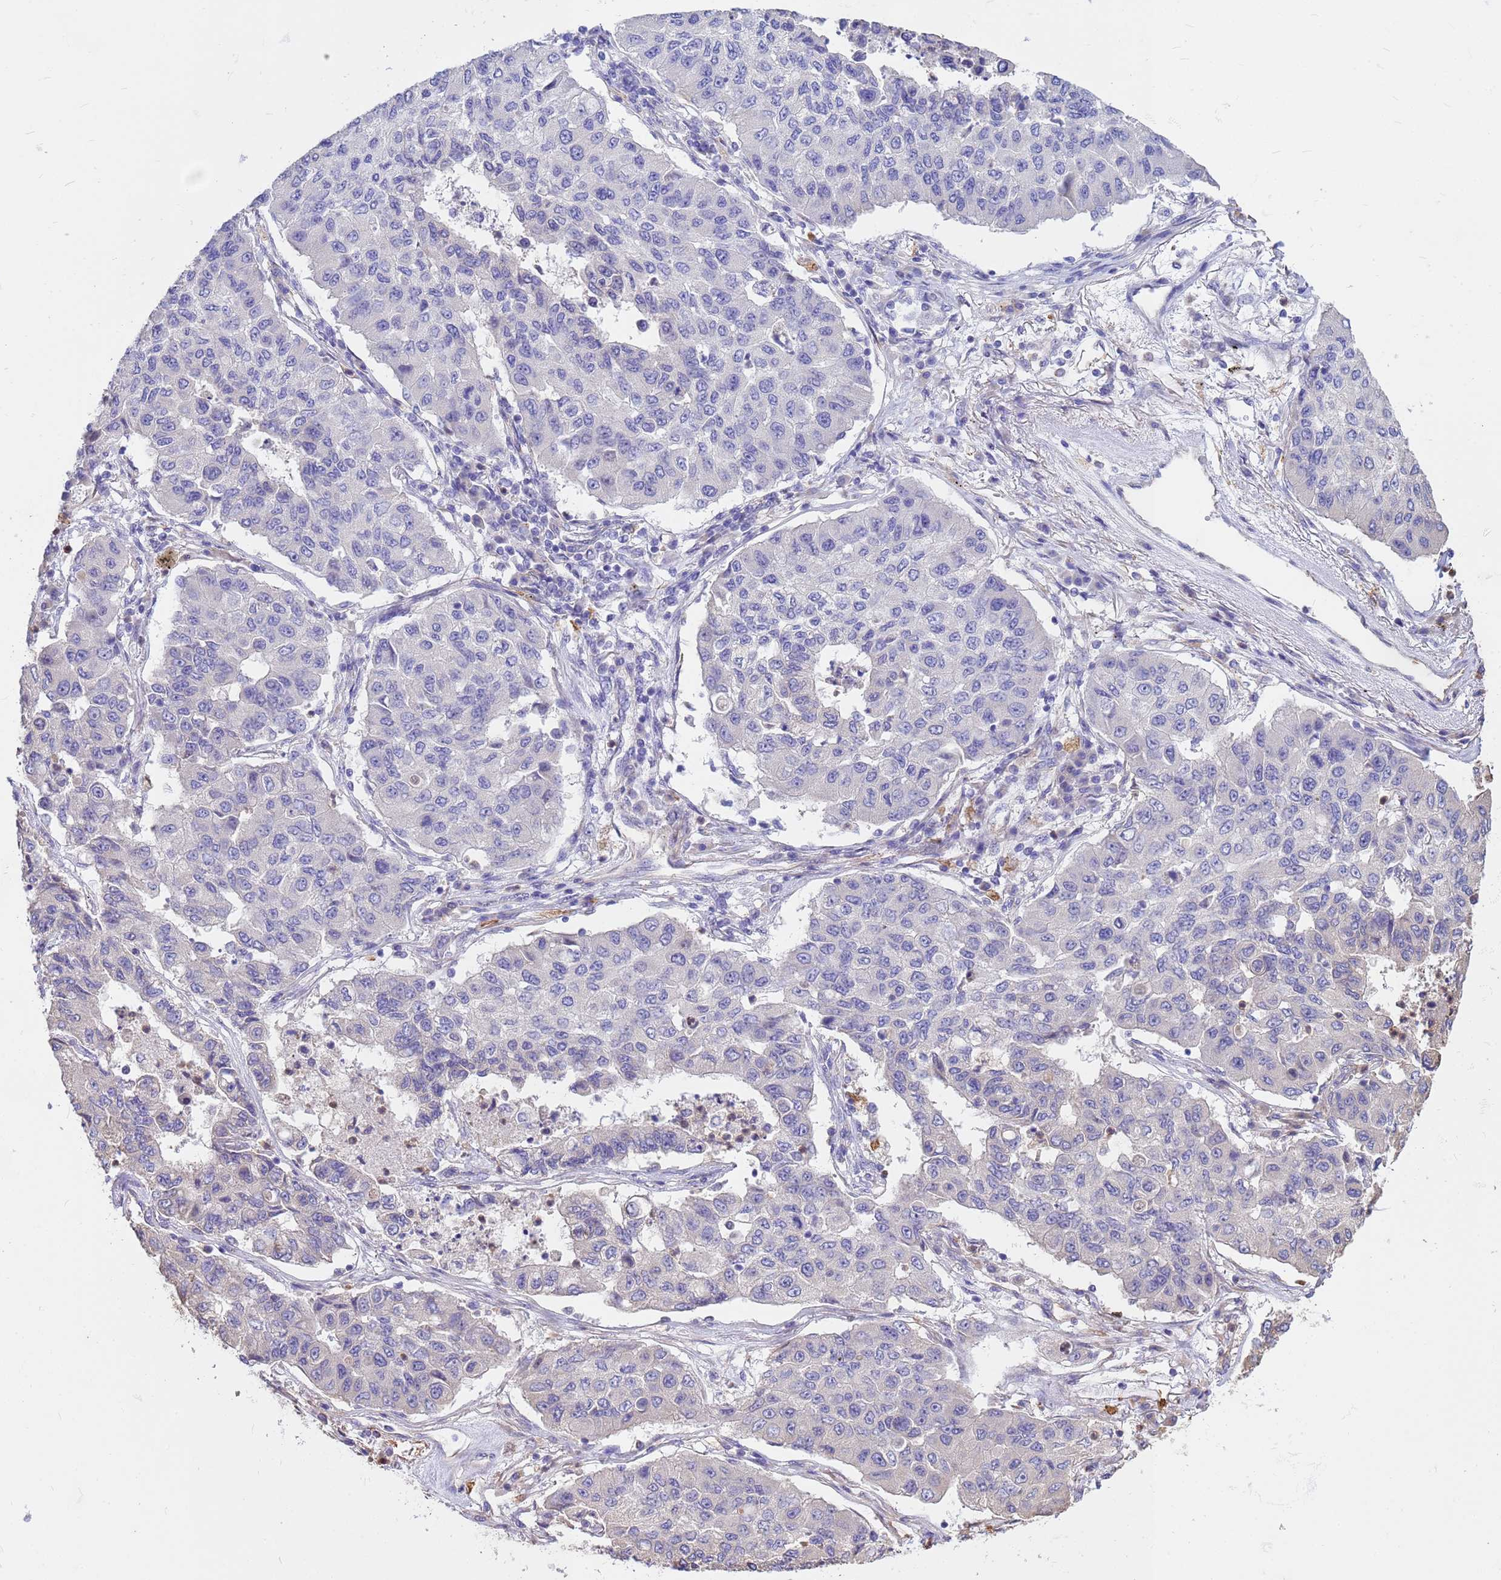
{"staining": {"intensity": "negative", "quantity": "none", "location": "none"}, "tissue": "lung cancer", "cell_type": "Tumor cells", "image_type": "cancer", "snomed": [{"axis": "morphology", "description": "Squamous cell carcinoma, NOS"}, {"axis": "topography", "description": "Lung"}], "caption": "This micrograph is of lung cancer (squamous cell carcinoma) stained with immunohistochemistry to label a protein in brown with the nuclei are counter-stained blue. There is no expression in tumor cells.", "gene": "TCEAL3", "patient": {"sex": "male", "age": 74}}